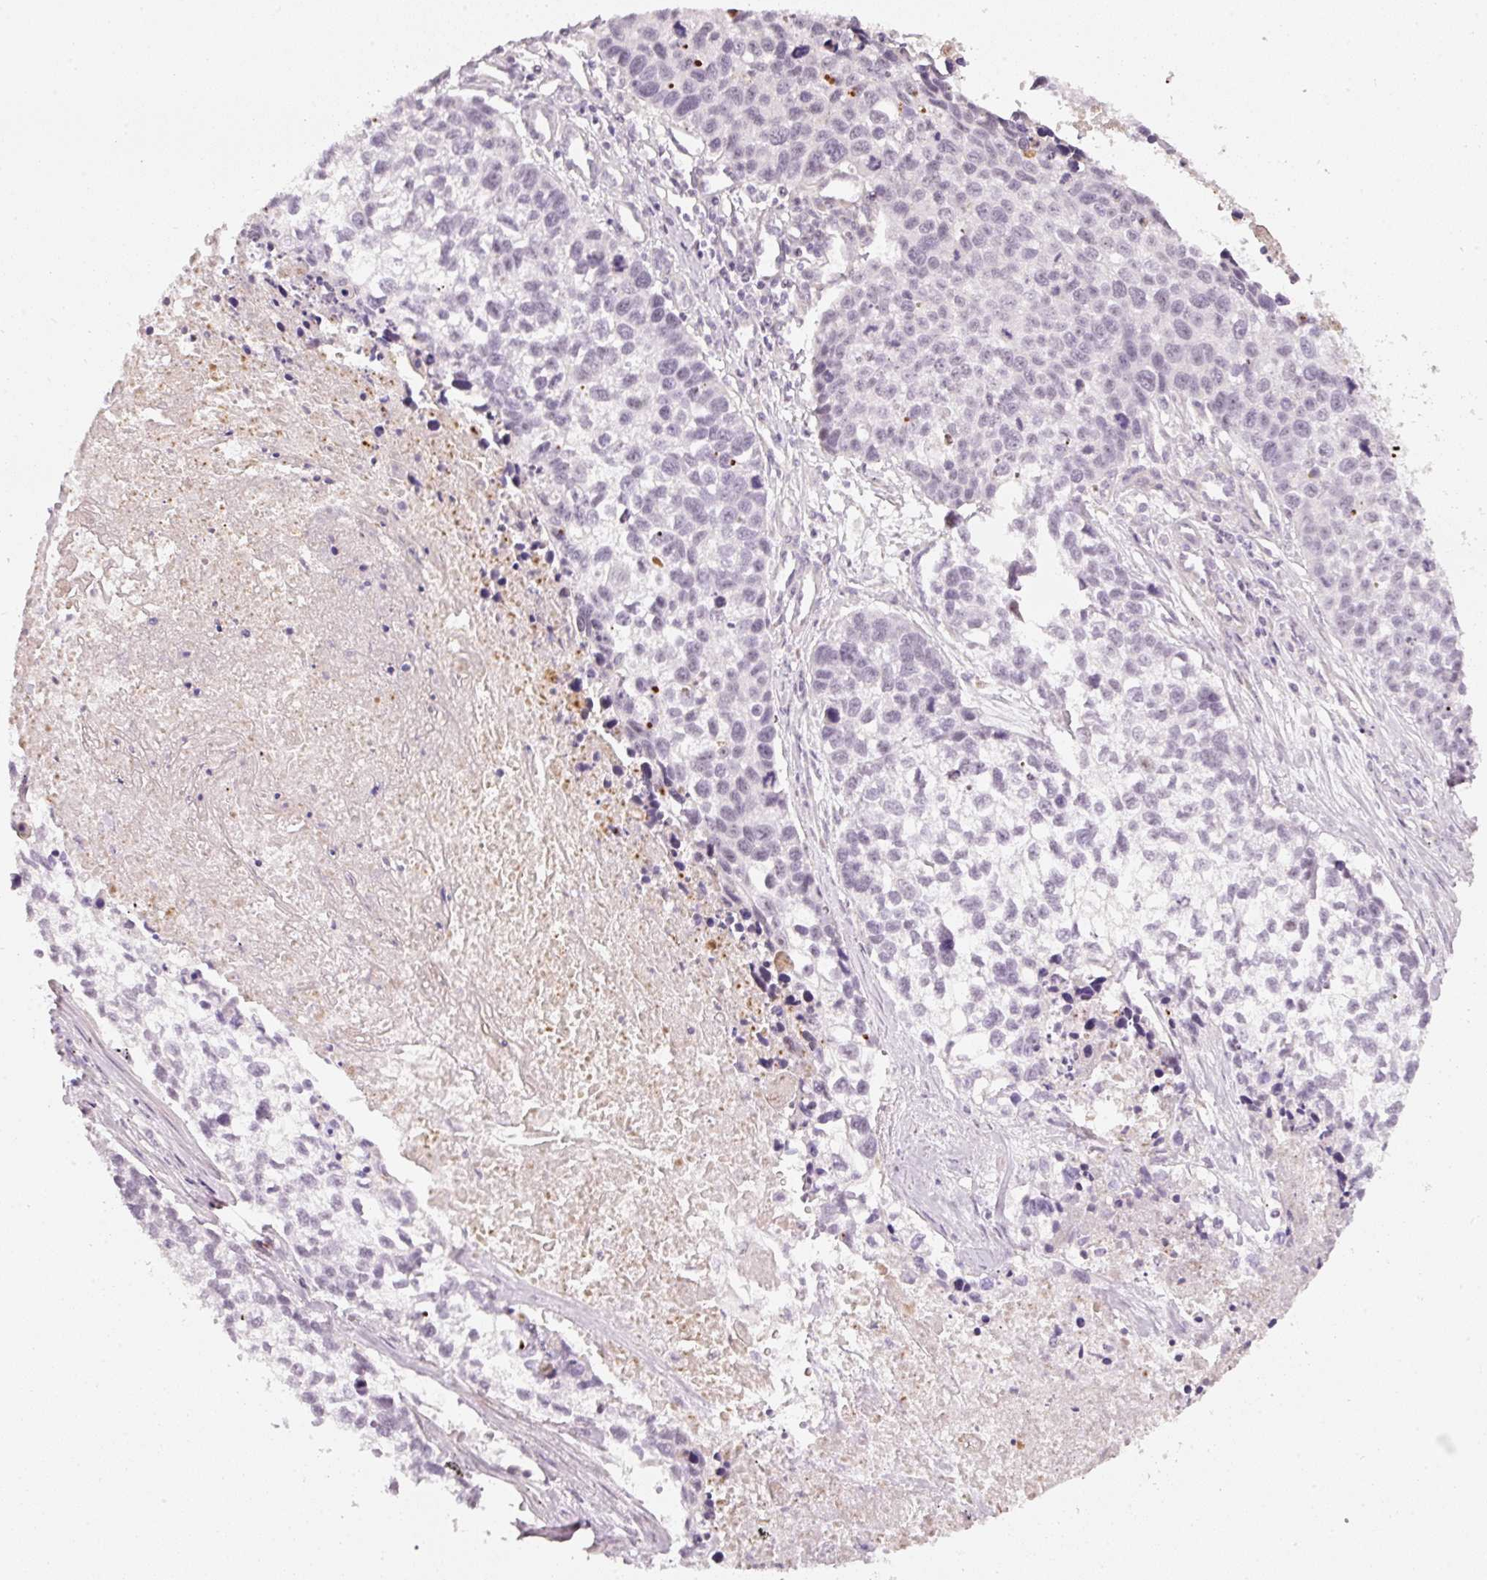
{"staining": {"intensity": "weak", "quantity": "<25%", "location": "nuclear"}, "tissue": "lung cancer", "cell_type": "Tumor cells", "image_type": "cancer", "snomed": [{"axis": "morphology", "description": "Squamous cell carcinoma, NOS"}, {"axis": "topography", "description": "Lung"}], "caption": "Lung cancer stained for a protein using immunohistochemistry (IHC) demonstrates no expression tumor cells.", "gene": "MXRA8", "patient": {"sex": "male", "age": 74}}